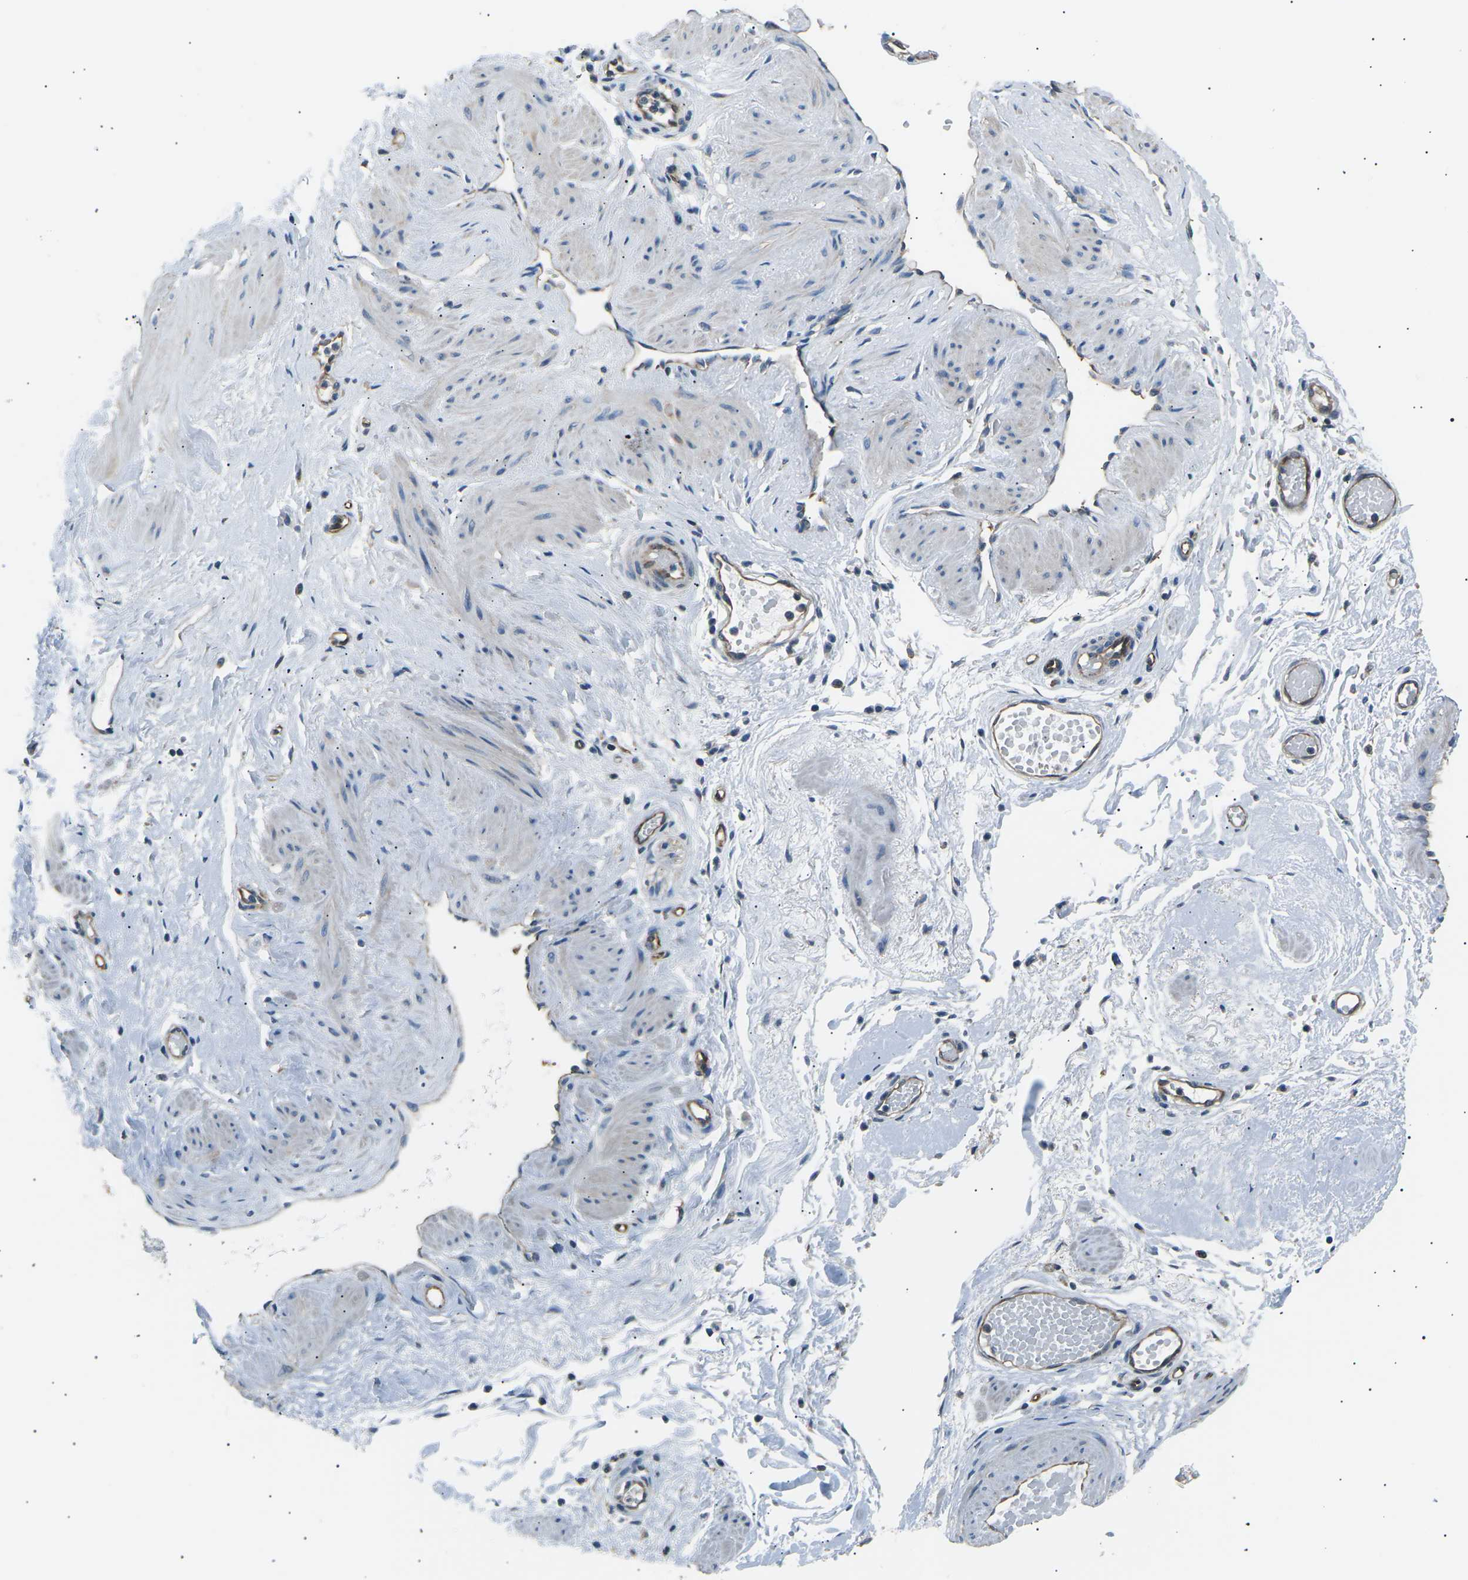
{"staining": {"intensity": "weak", "quantity": ">75%", "location": "cytoplasmic/membranous"}, "tissue": "adipose tissue", "cell_type": "Adipocytes", "image_type": "normal", "snomed": [{"axis": "morphology", "description": "Normal tissue, NOS"}, {"axis": "topography", "description": "Soft tissue"}, {"axis": "topography", "description": "Vascular tissue"}], "caption": "This photomicrograph demonstrates IHC staining of unremarkable adipose tissue, with low weak cytoplasmic/membranous expression in about >75% of adipocytes.", "gene": "SLK", "patient": {"sex": "female", "age": 35}}